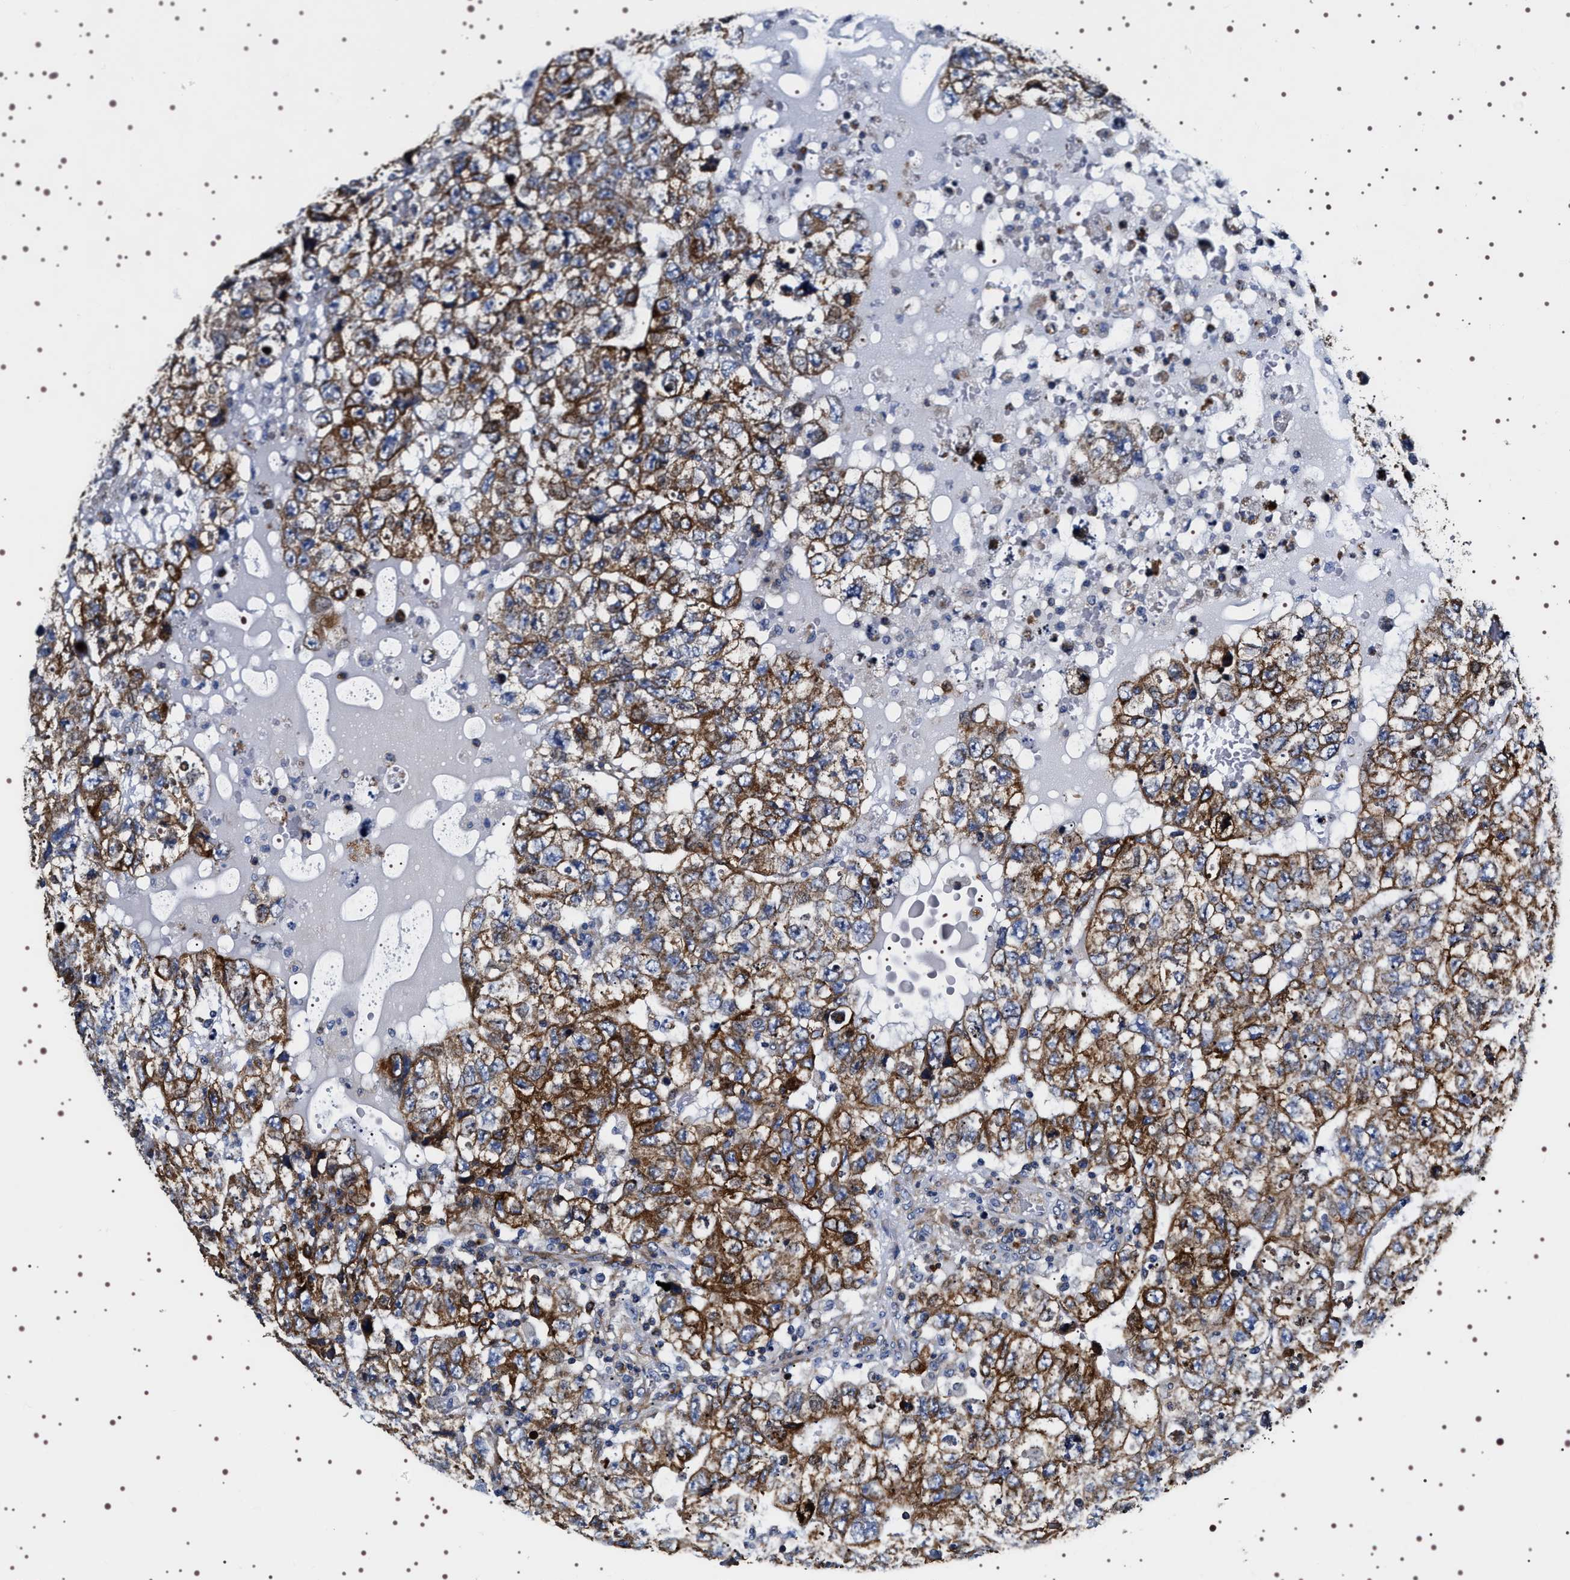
{"staining": {"intensity": "moderate", "quantity": ">75%", "location": "cytoplasmic/membranous"}, "tissue": "testis cancer", "cell_type": "Tumor cells", "image_type": "cancer", "snomed": [{"axis": "morphology", "description": "Carcinoma, Embryonal, NOS"}, {"axis": "topography", "description": "Testis"}], "caption": "Moderate cytoplasmic/membranous positivity is identified in about >75% of tumor cells in testis cancer (embryonal carcinoma).", "gene": "SQLE", "patient": {"sex": "male", "age": 36}}